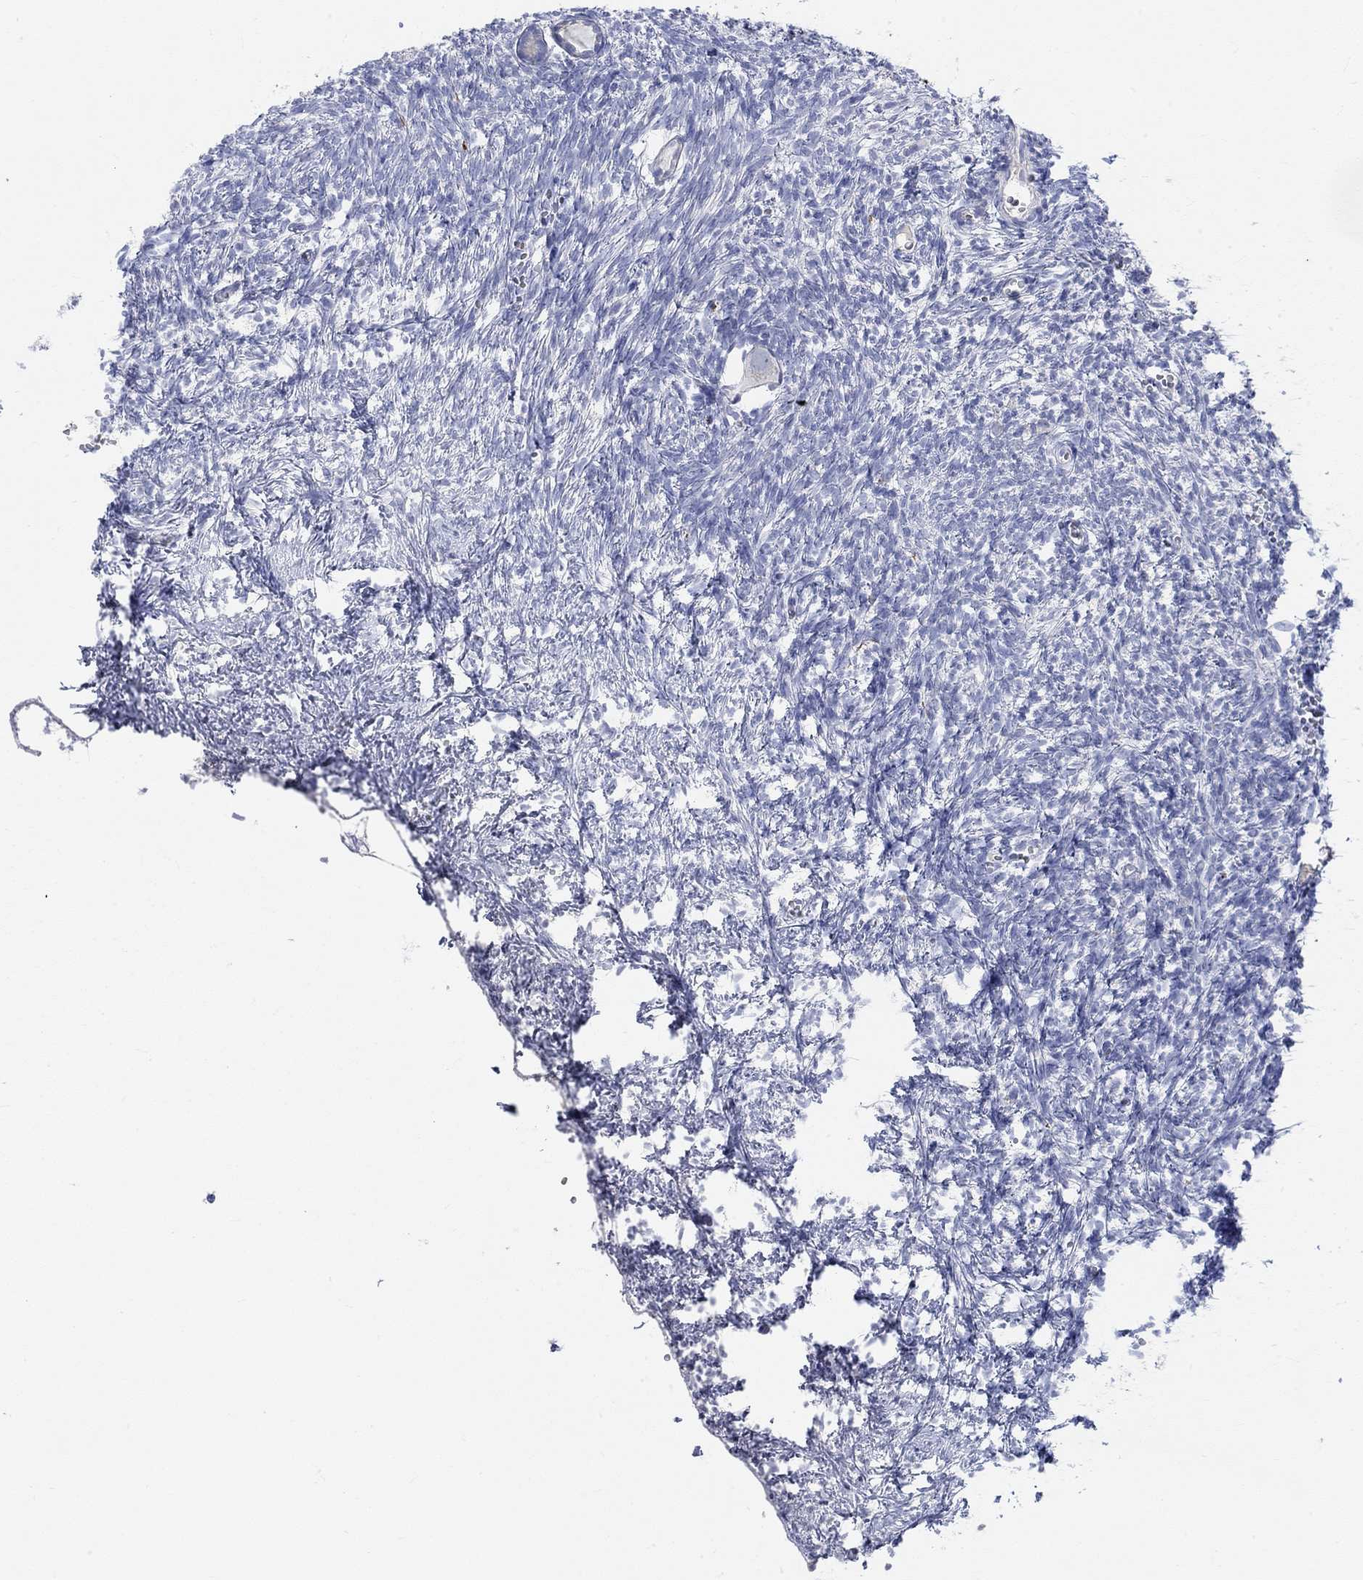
{"staining": {"intensity": "negative", "quantity": "none", "location": "none"}, "tissue": "ovary", "cell_type": "Follicle cells", "image_type": "normal", "snomed": [{"axis": "morphology", "description": "Normal tissue, NOS"}, {"axis": "topography", "description": "Ovary"}], "caption": "Normal ovary was stained to show a protein in brown. There is no significant positivity in follicle cells. (DAB immunohistochemistry visualized using brightfield microscopy, high magnification).", "gene": "NAV3", "patient": {"sex": "female", "age": 43}}